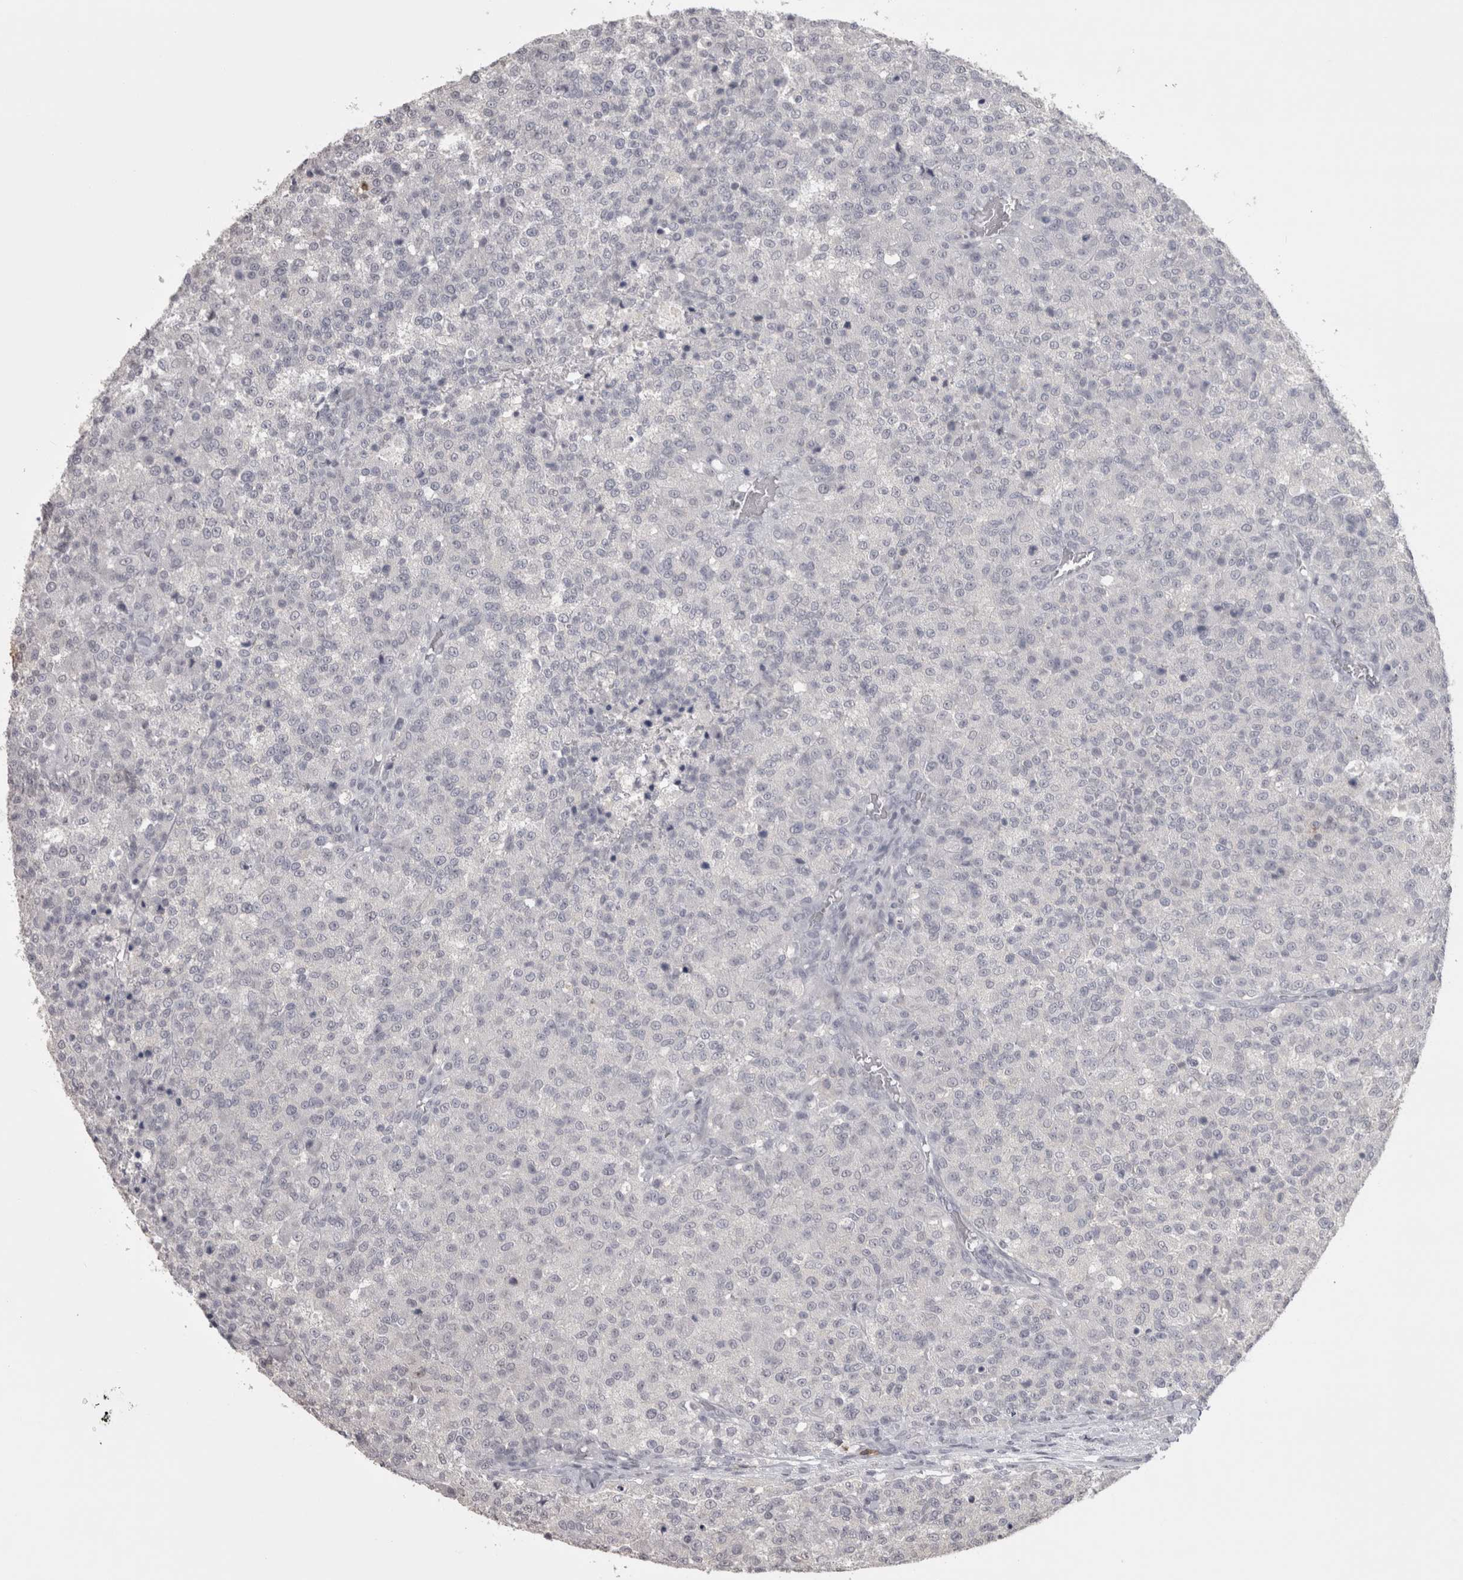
{"staining": {"intensity": "negative", "quantity": "none", "location": "none"}, "tissue": "testis cancer", "cell_type": "Tumor cells", "image_type": "cancer", "snomed": [{"axis": "morphology", "description": "Seminoma, NOS"}, {"axis": "topography", "description": "Testis"}], "caption": "Immunohistochemical staining of seminoma (testis) displays no significant staining in tumor cells. (Immunohistochemistry, brightfield microscopy, high magnification).", "gene": "LAX1", "patient": {"sex": "male", "age": 59}}